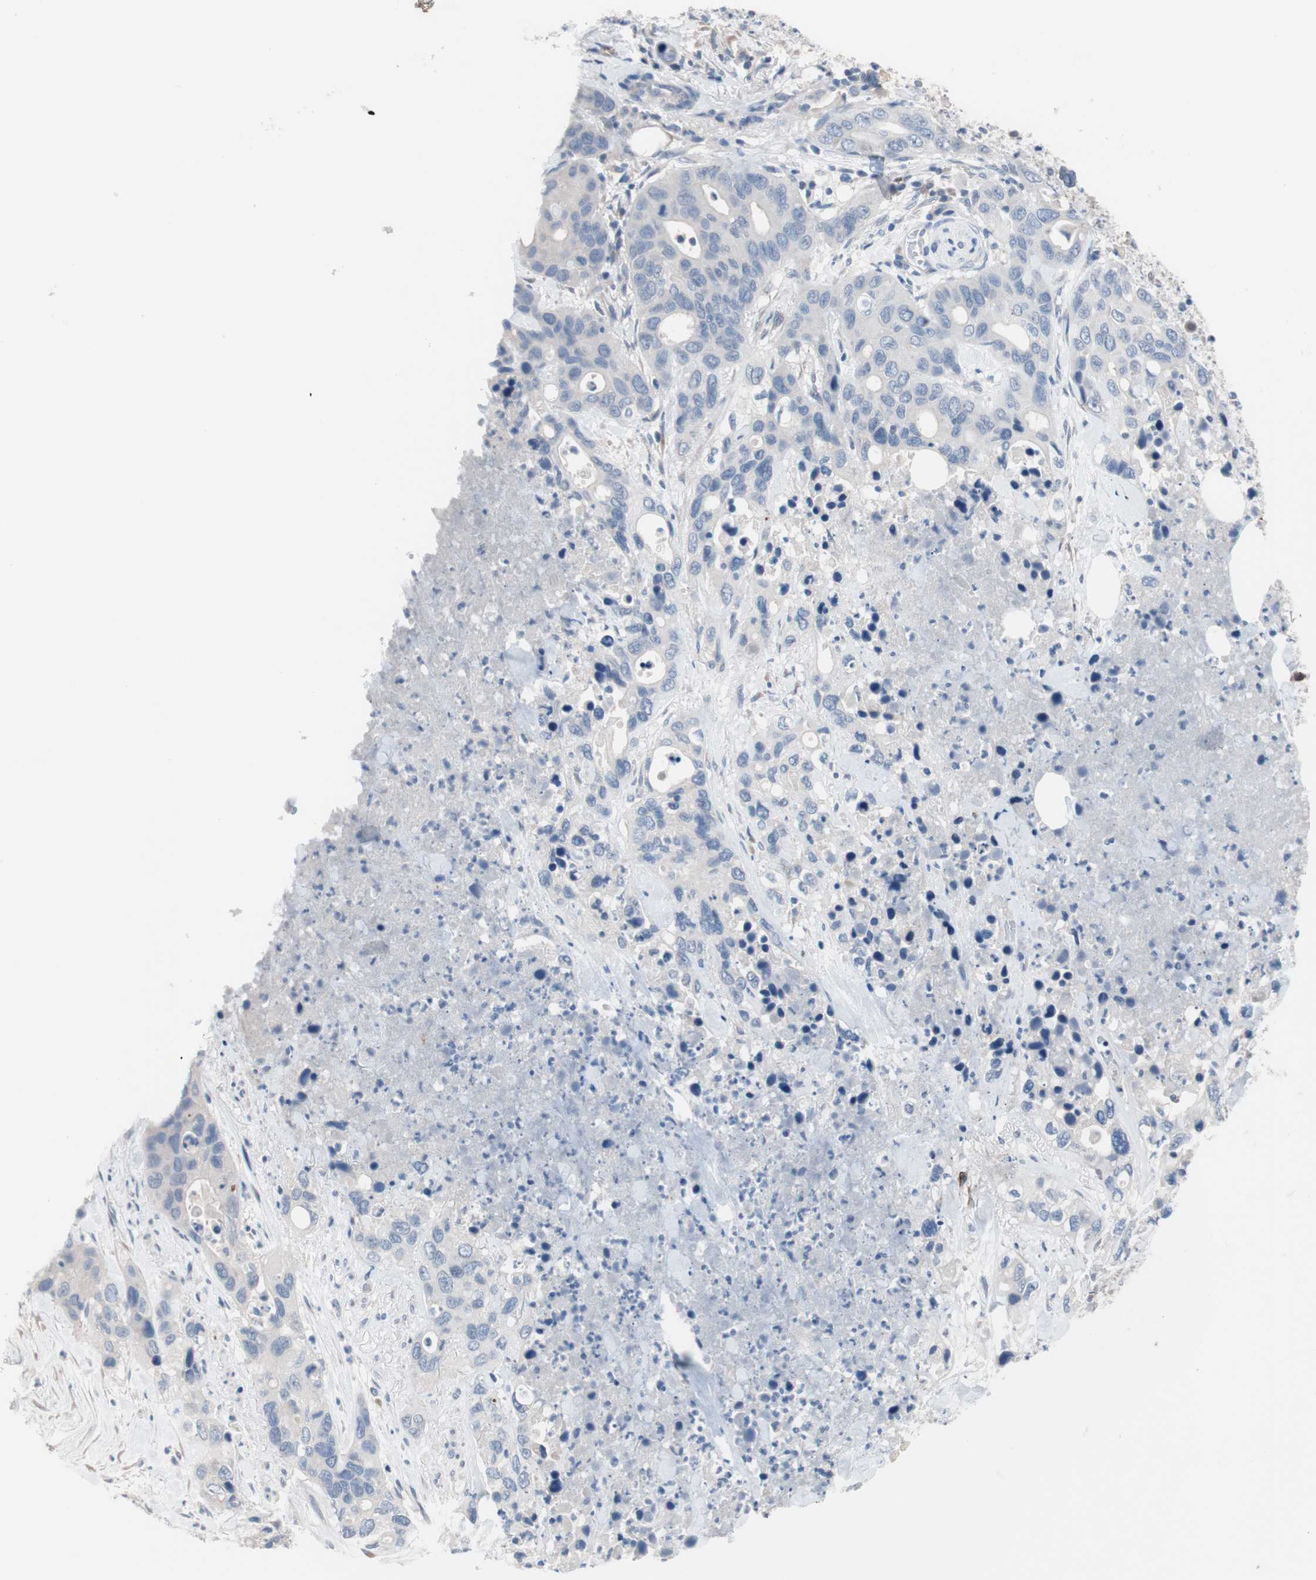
{"staining": {"intensity": "negative", "quantity": "none", "location": "none"}, "tissue": "pancreatic cancer", "cell_type": "Tumor cells", "image_type": "cancer", "snomed": [{"axis": "morphology", "description": "Adenocarcinoma, NOS"}, {"axis": "topography", "description": "Pancreas"}], "caption": "Immunohistochemistry of pancreatic adenocarcinoma reveals no positivity in tumor cells.", "gene": "ULBP1", "patient": {"sex": "female", "age": 71}}